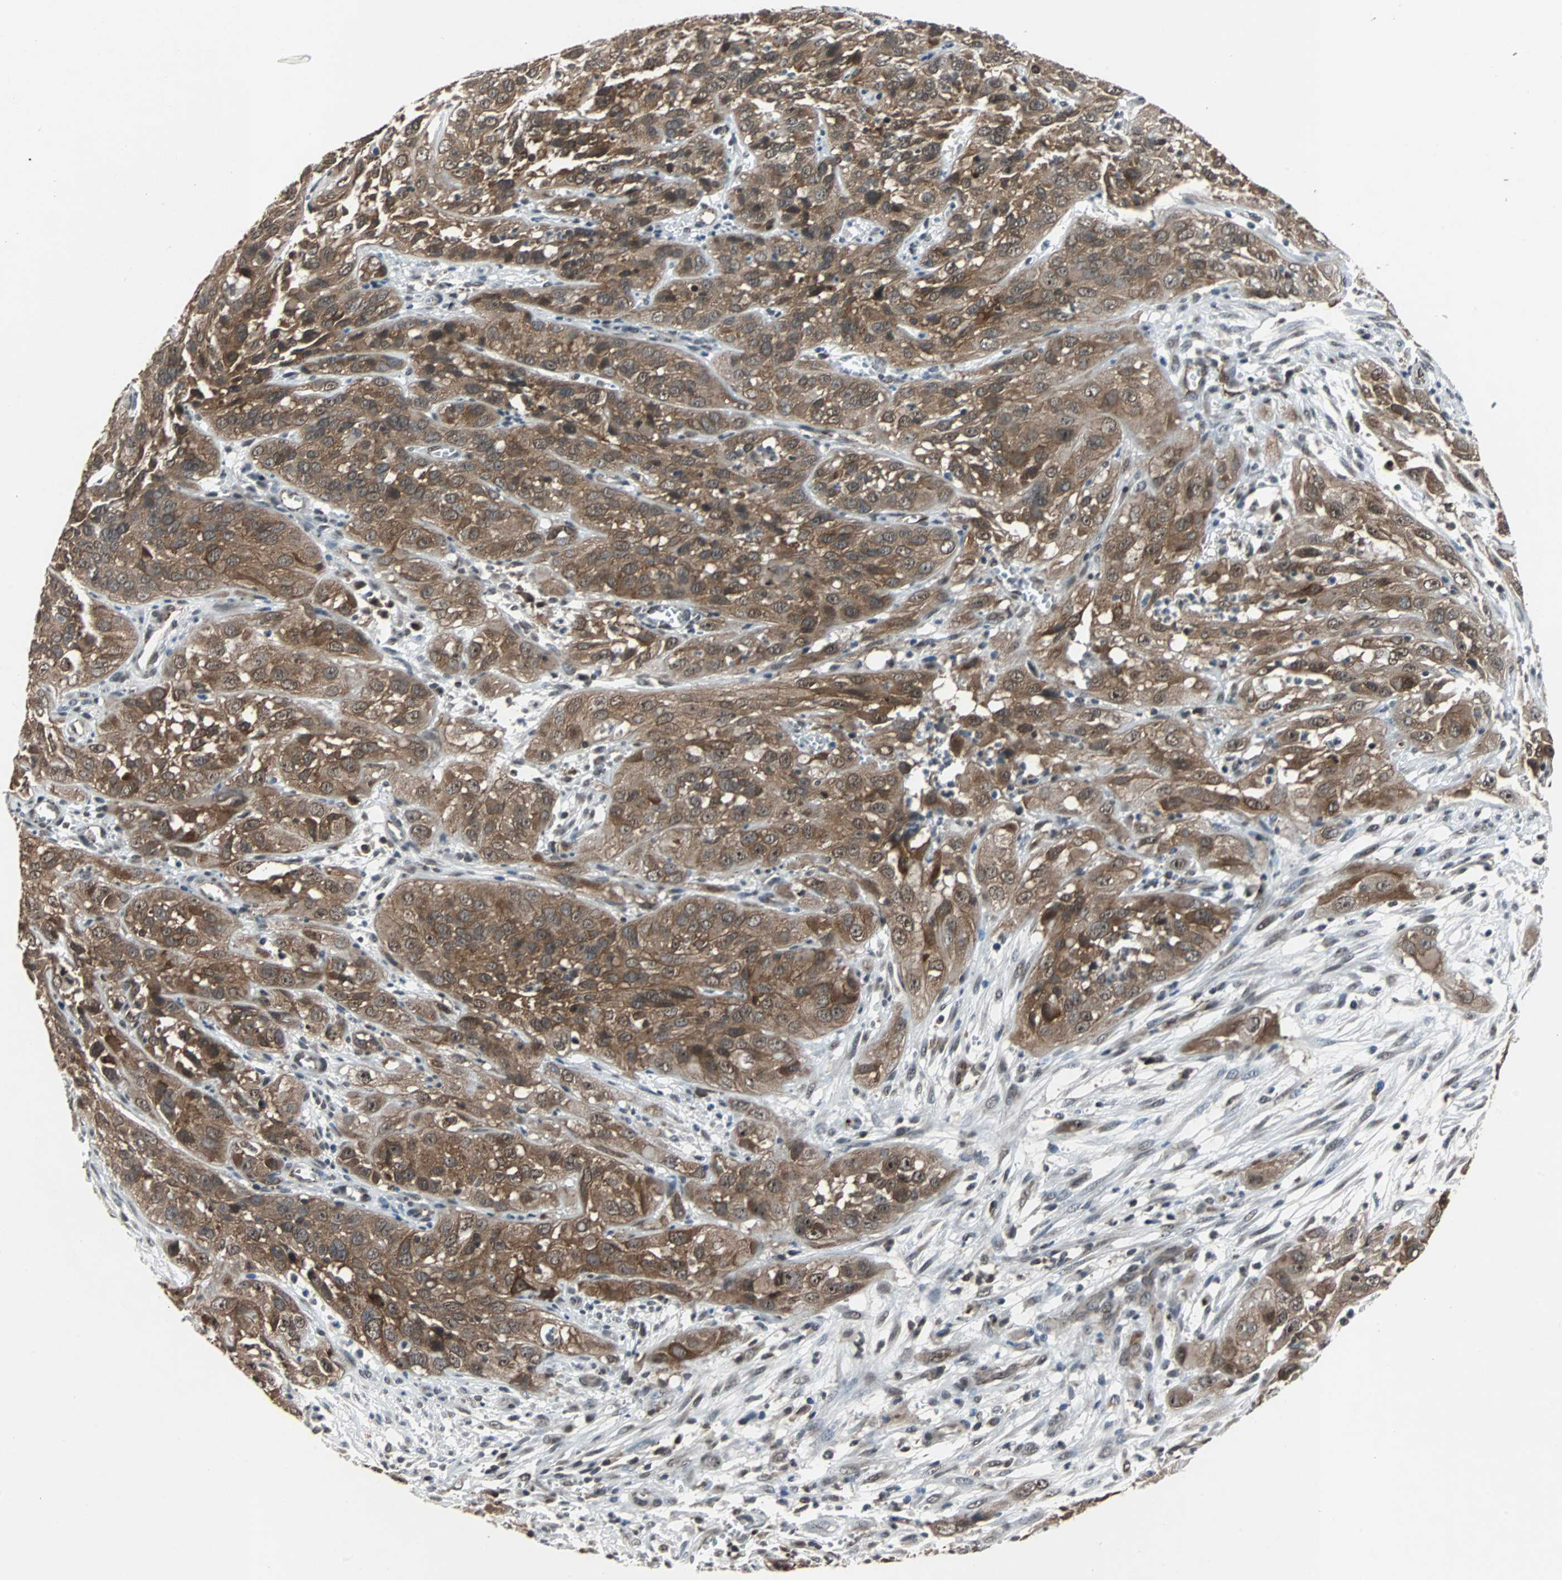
{"staining": {"intensity": "strong", "quantity": ">75%", "location": "cytoplasmic/membranous"}, "tissue": "cervical cancer", "cell_type": "Tumor cells", "image_type": "cancer", "snomed": [{"axis": "morphology", "description": "Squamous cell carcinoma, NOS"}, {"axis": "topography", "description": "Cervix"}], "caption": "IHC image of neoplastic tissue: squamous cell carcinoma (cervical) stained using immunohistochemistry demonstrates high levels of strong protein expression localized specifically in the cytoplasmic/membranous of tumor cells, appearing as a cytoplasmic/membranous brown color.", "gene": "LSR", "patient": {"sex": "female", "age": 32}}